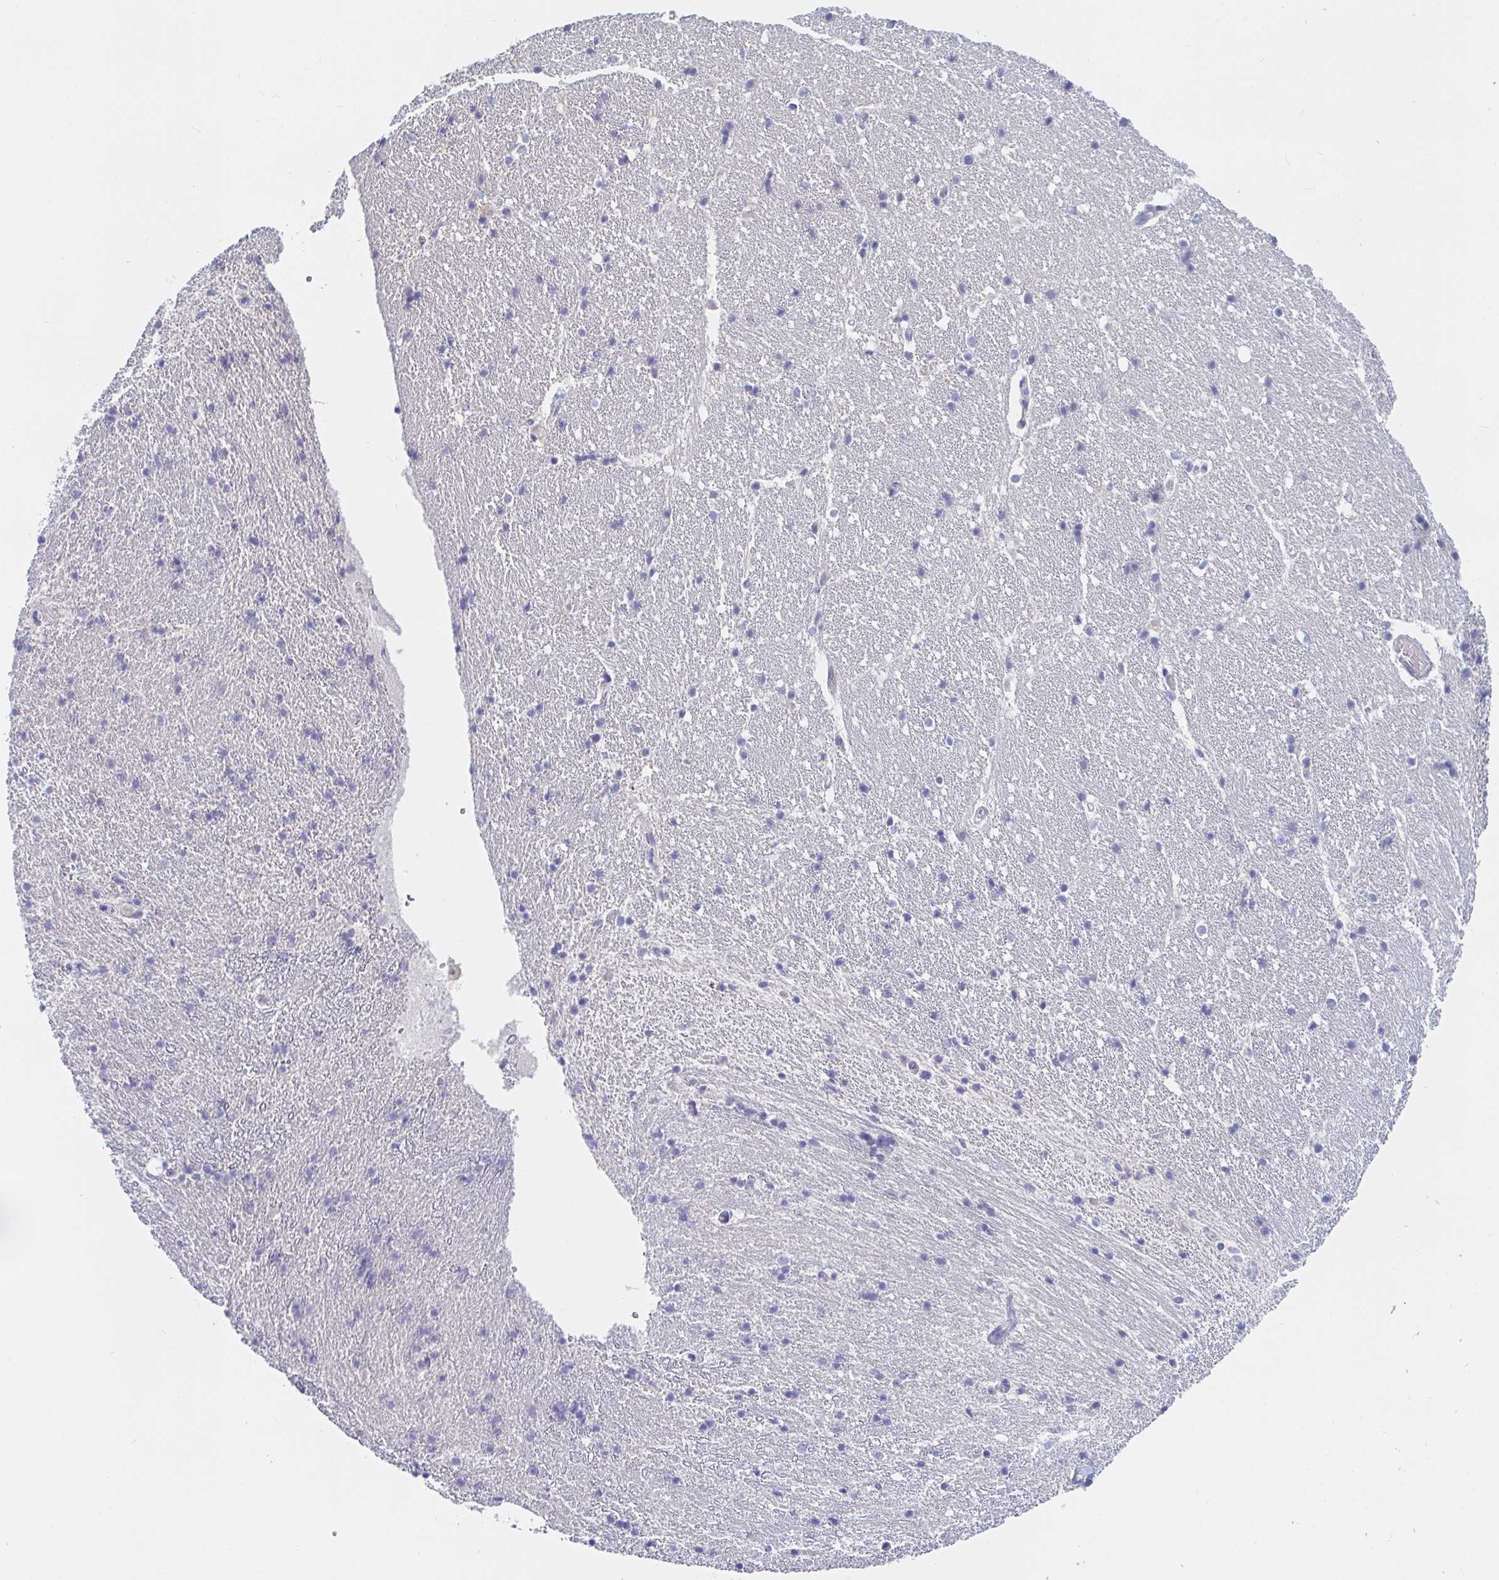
{"staining": {"intensity": "negative", "quantity": "none", "location": "none"}, "tissue": "hippocampus", "cell_type": "Glial cells", "image_type": "normal", "snomed": [{"axis": "morphology", "description": "Normal tissue, NOS"}, {"axis": "topography", "description": "Hippocampus"}], "caption": "Immunohistochemistry (IHC) of normal hippocampus demonstrates no expression in glial cells.", "gene": "PDE6B", "patient": {"sex": "male", "age": 63}}